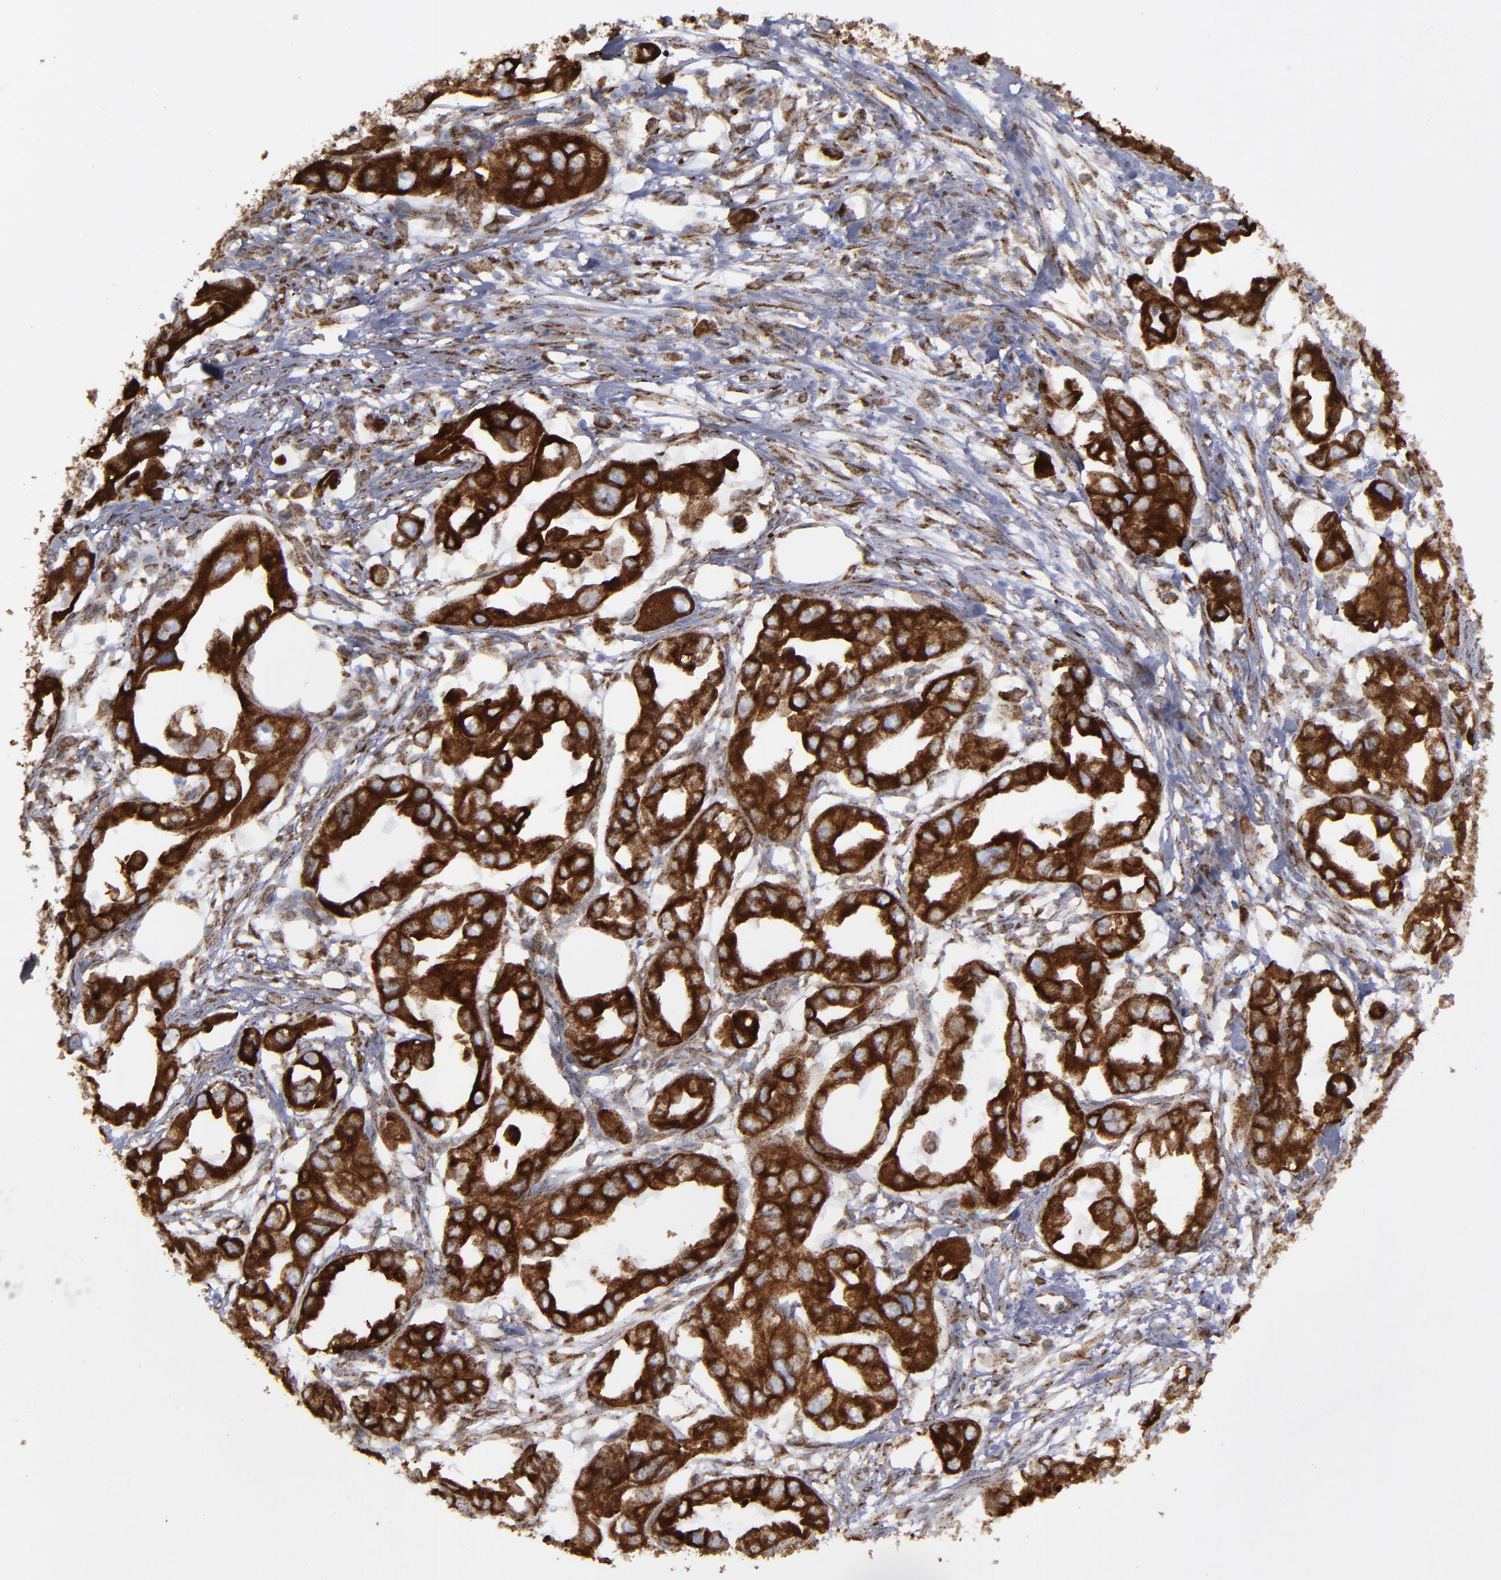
{"staining": {"intensity": "strong", "quantity": ">75%", "location": "cytoplasmic/membranous"}, "tissue": "endometrial cancer", "cell_type": "Tumor cells", "image_type": "cancer", "snomed": [{"axis": "morphology", "description": "Adenocarcinoma, NOS"}, {"axis": "topography", "description": "Endometrium"}], "caption": "IHC of endometrial cancer (adenocarcinoma) demonstrates high levels of strong cytoplasmic/membranous positivity in about >75% of tumor cells.", "gene": "ERLIN2", "patient": {"sex": "female", "age": 67}}